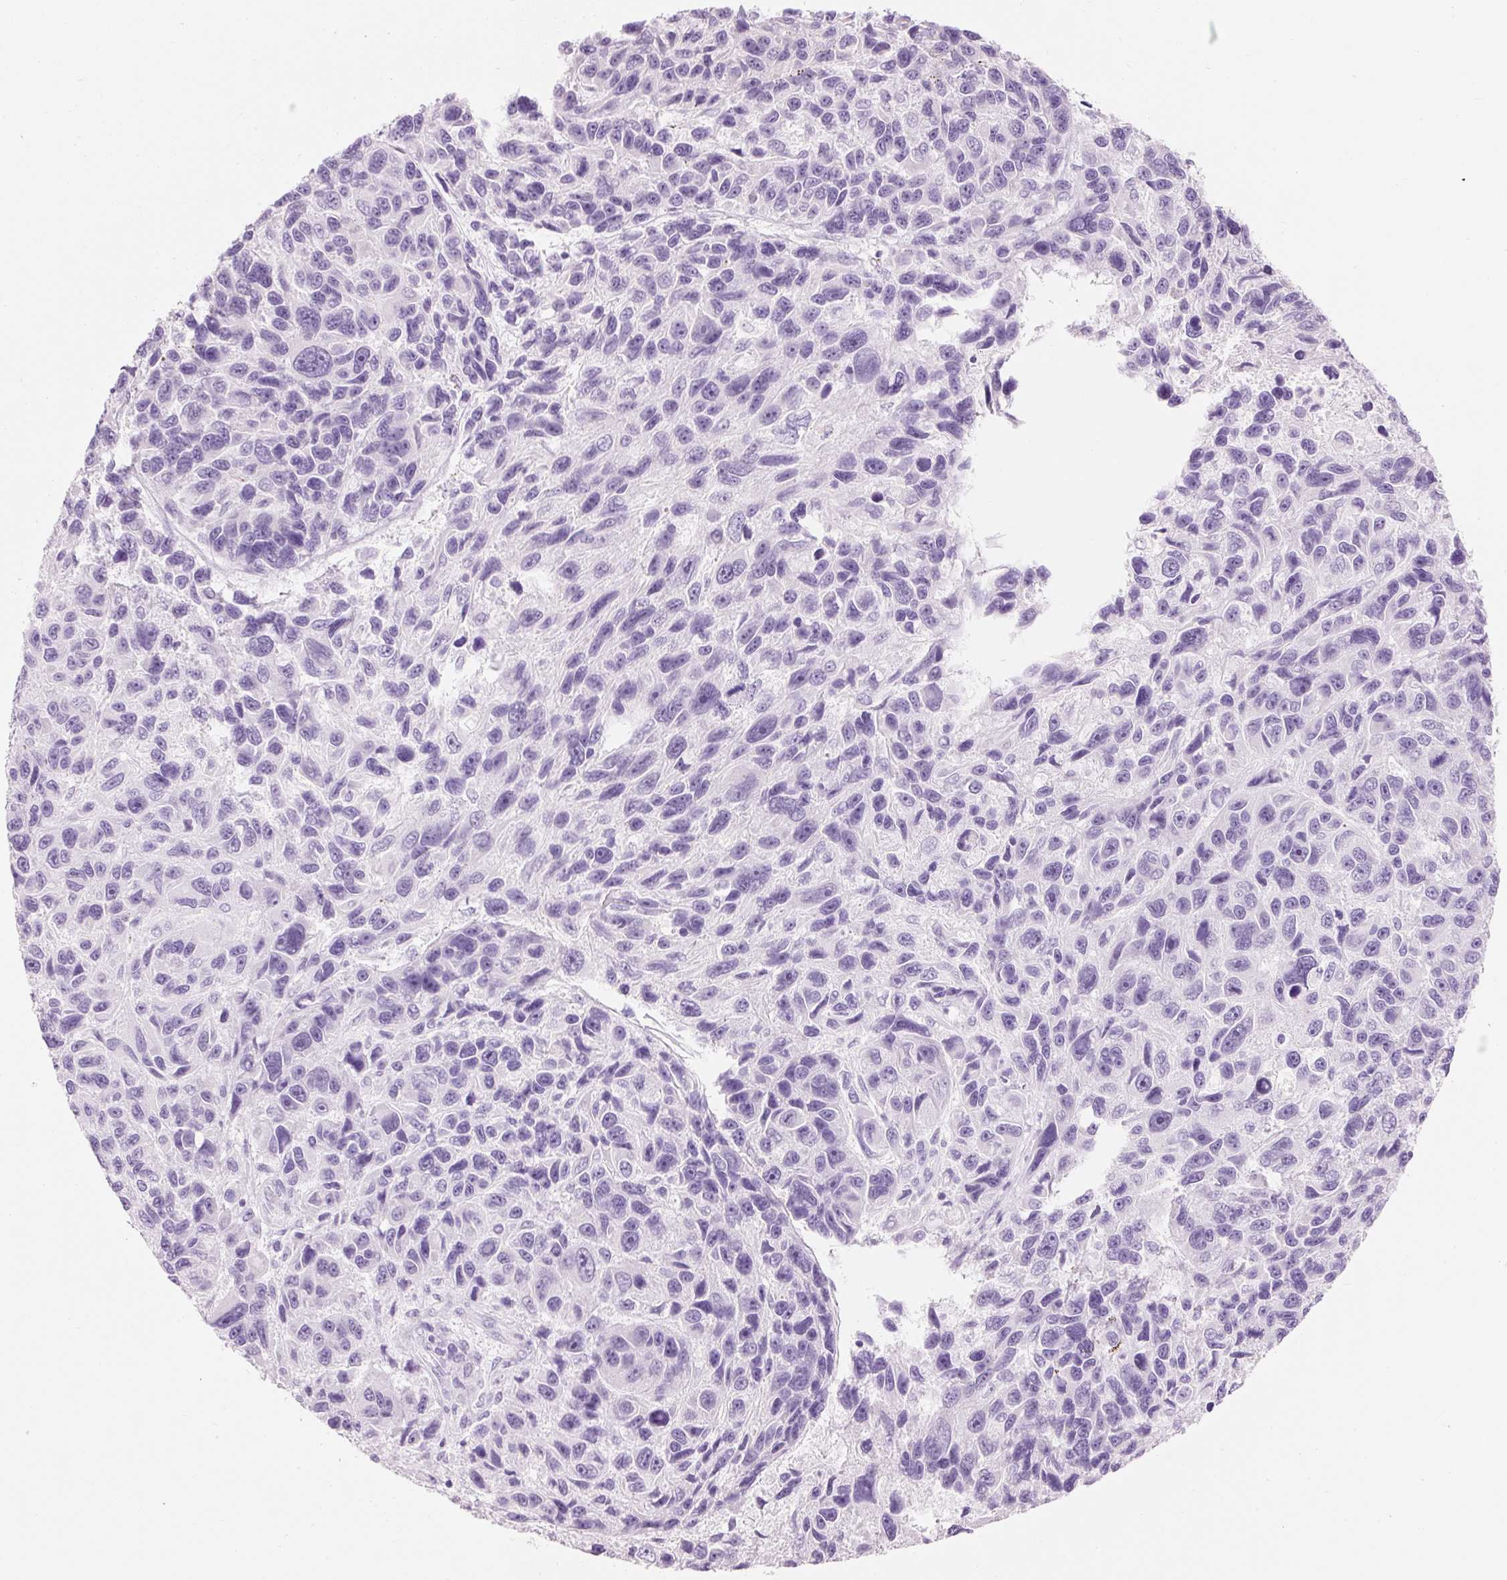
{"staining": {"intensity": "negative", "quantity": "none", "location": "none"}, "tissue": "melanoma", "cell_type": "Tumor cells", "image_type": "cancer", "snomed": [{"axis": "morphology", "description": "Malignant melanoma, NOS"}, {"axis": "topography", "description": "Skin"}], "caption": "IHC histopathology image of melanoma stained for a protein (brown), which exhibits no expression in tumor cells.", "gene": "CMA1", "patient": {"sex": "male", "age": 53}}